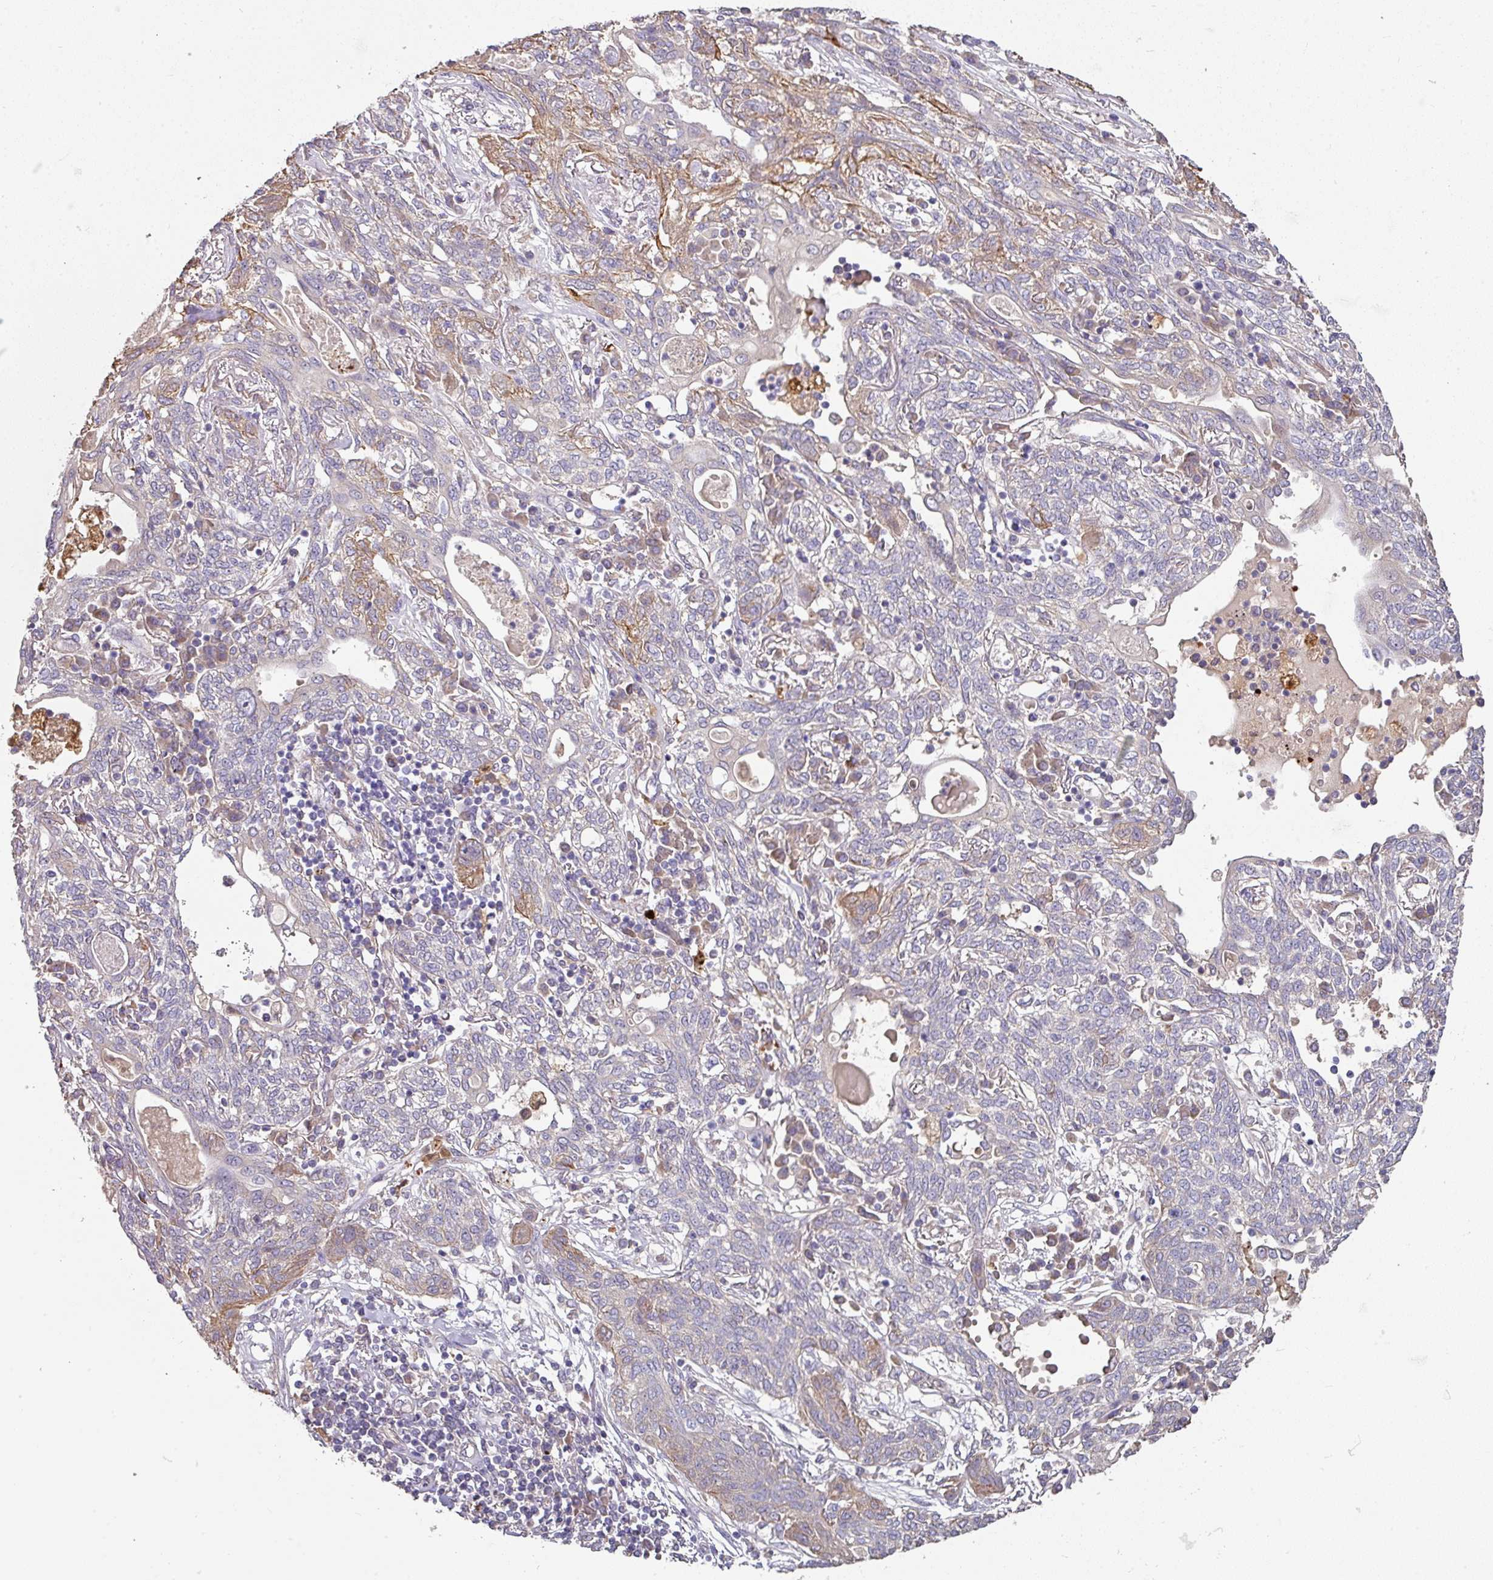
{"staining": {"intensity": "moderate", "quantity": "<25%", "location": "cytoplasmic/membranous"}, "tissue": "lung cancer", "cell_type": "Tumor cells", "image_type": "cancer", "snomed": [{"axis": "morphology", "description": "Squamous cell carcinoma, NOS"}, {"axis": "topography", "description": "Lung"}], "caption": "Protein analysis of lung cancer (squamous cell carcinoma) tissue demonstrates moderate cytoplasmic/membranous expression in approximately <25% of tumor cells.", "gene": "C4orf48", "patient": {"sex": "female", "age": 70}}